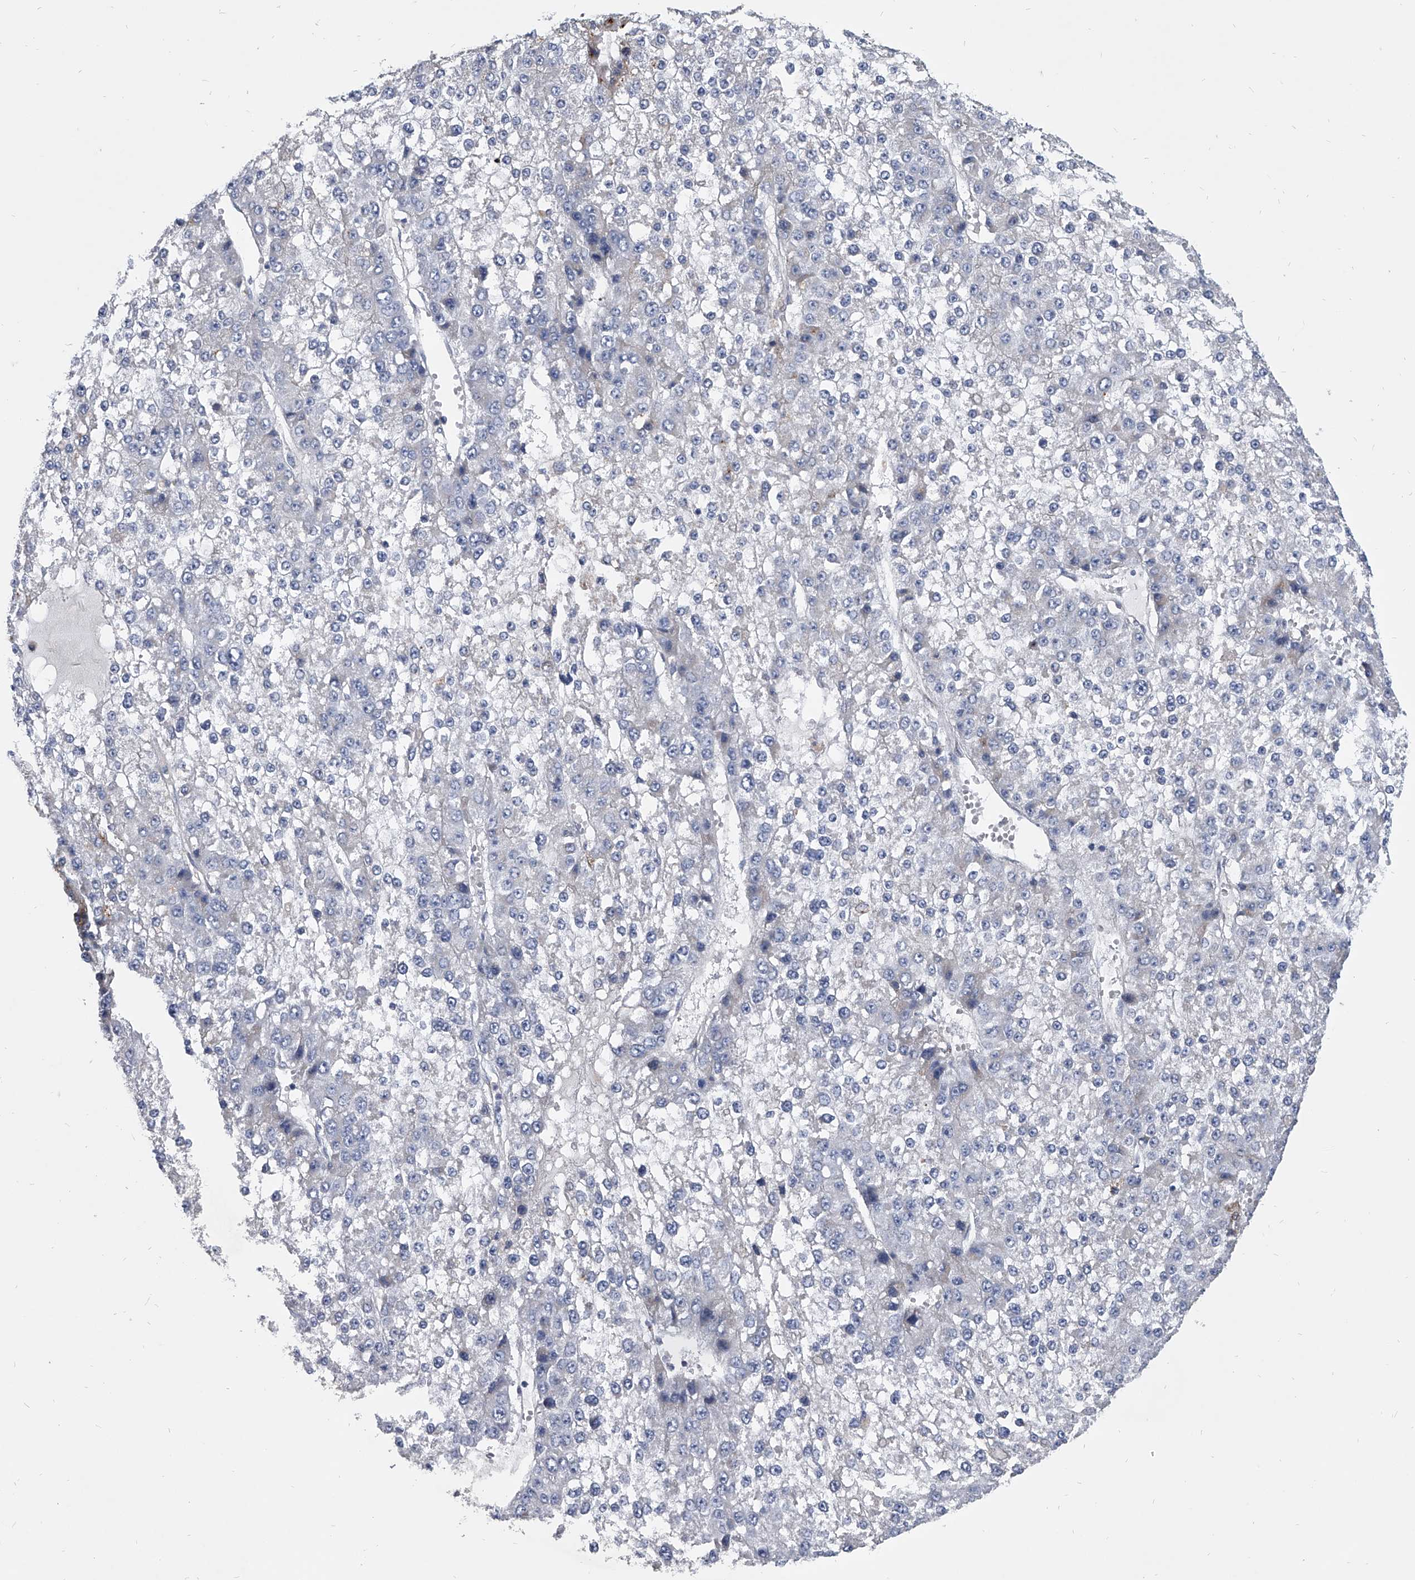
{"staining": {"intensity": "negative", "quantity": "none", "location": "none"}, "tissue": "liver cancer", "cell_type": "Tumor cells", "image_type": "cancer", "snomed": [{"axis": "morphology", "description": "Carcinoma, Hepatocellular, NOS"}, {"axis": "topography", "description": "Liver"}], "caption": "IHC histopathology image of human liver cancer (hepatocellular carcinoma) stained for a protein (brown), which reveals no expression in tumor cells.", "gene": "SPP1", "patient": {"sex": "female", "age": 73}}